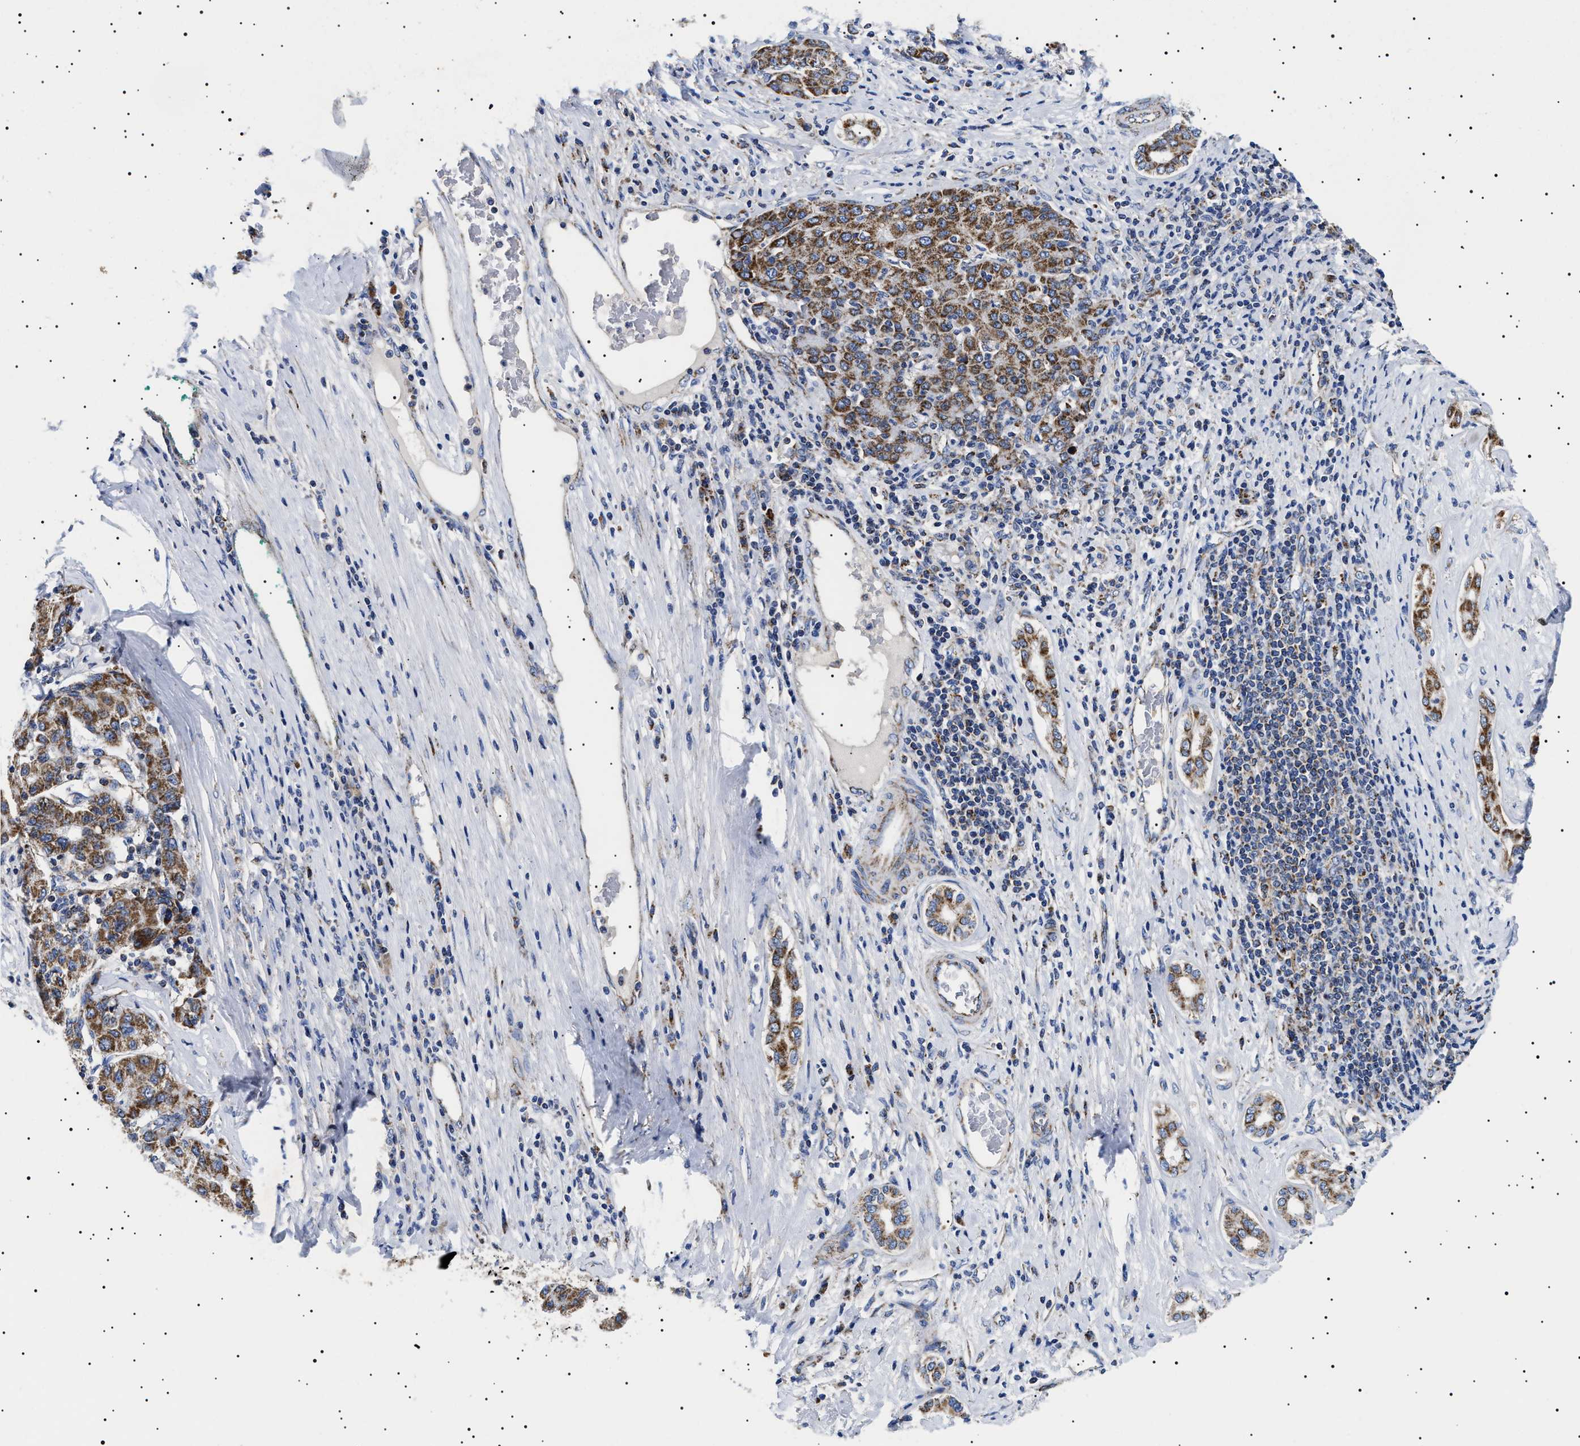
{"staining": {"intensity": "strong", "quantity": ">75%", "location": "cytoplasmic/membranous"}, "tissue": "liver cancer", "cell_type": "Tumor cells", "image_type": "cancer", "snomed": [{"axis": "morphology", "description": "Carcinoma, Hepatocellular, NOS"}, {"axis": "topography", "description": "Liver"}], "caption": "Protein expression analysis of human hepatocellular carcinoma (liver) reveals strong cytoplasmic/membranous positivity in about >75% of tumor cells.", "gene": "CHRDL2", "patient": {"sex": "male", "age": 65}}